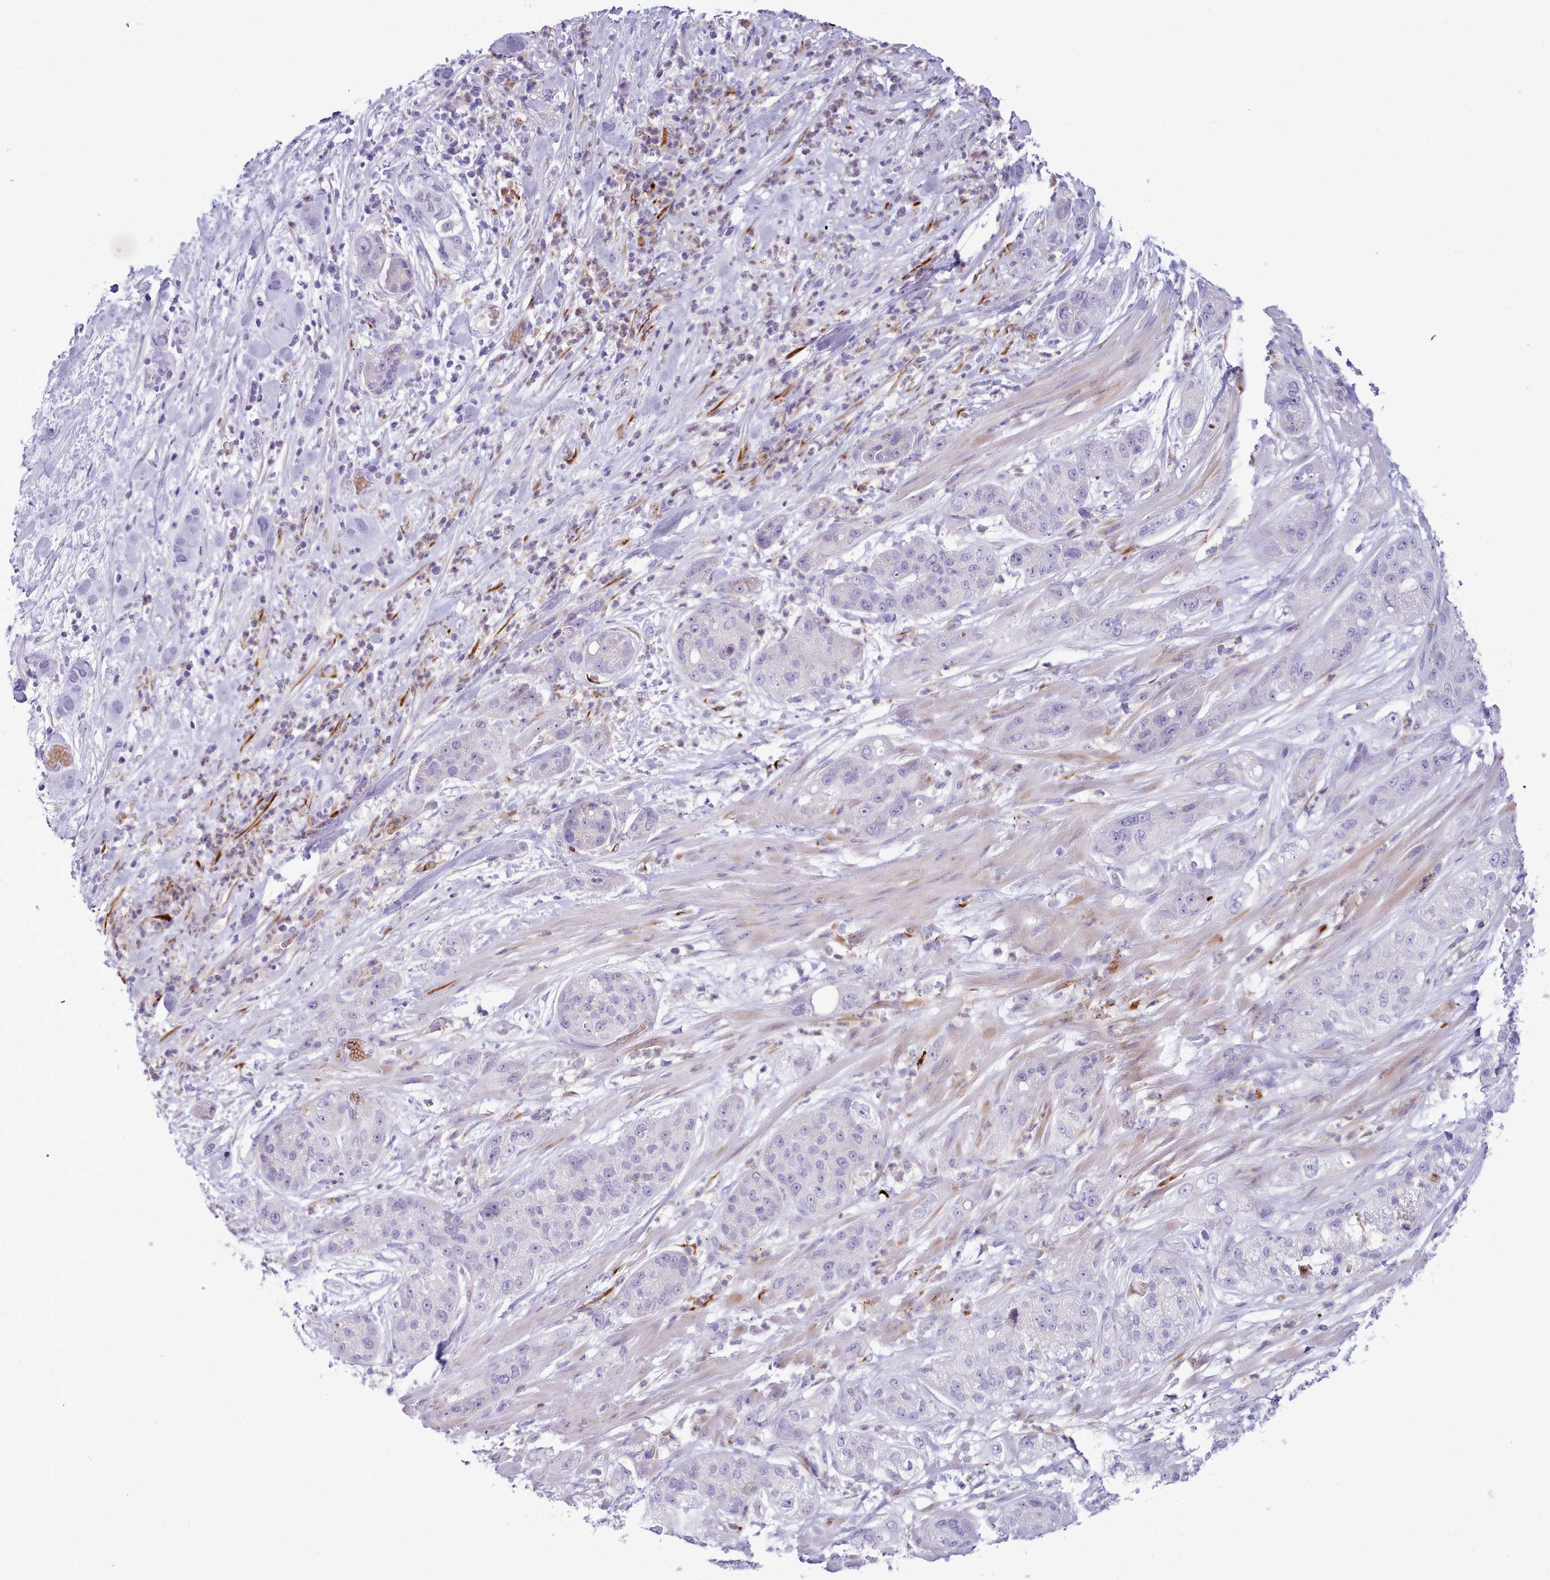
{"staining": {"intensity": "negative", "quantity": "none", "location": "none"}, "tissue": "pancreatic cancer", "cell_type": "Tumor cells", "image_type": "cancer", "snomed": [{"axis": "morphology", "description": "Adenocarcinoma, NOS"}, {"axis": "topography", "description": "Pancreas"}], "caption": "This is an IHC image of pancreatic cancer (adenocarcinoma). There is no staining in tumor cells.", "gene": "NKX1-2", "patient": {"sex": "female", "age": 78}}